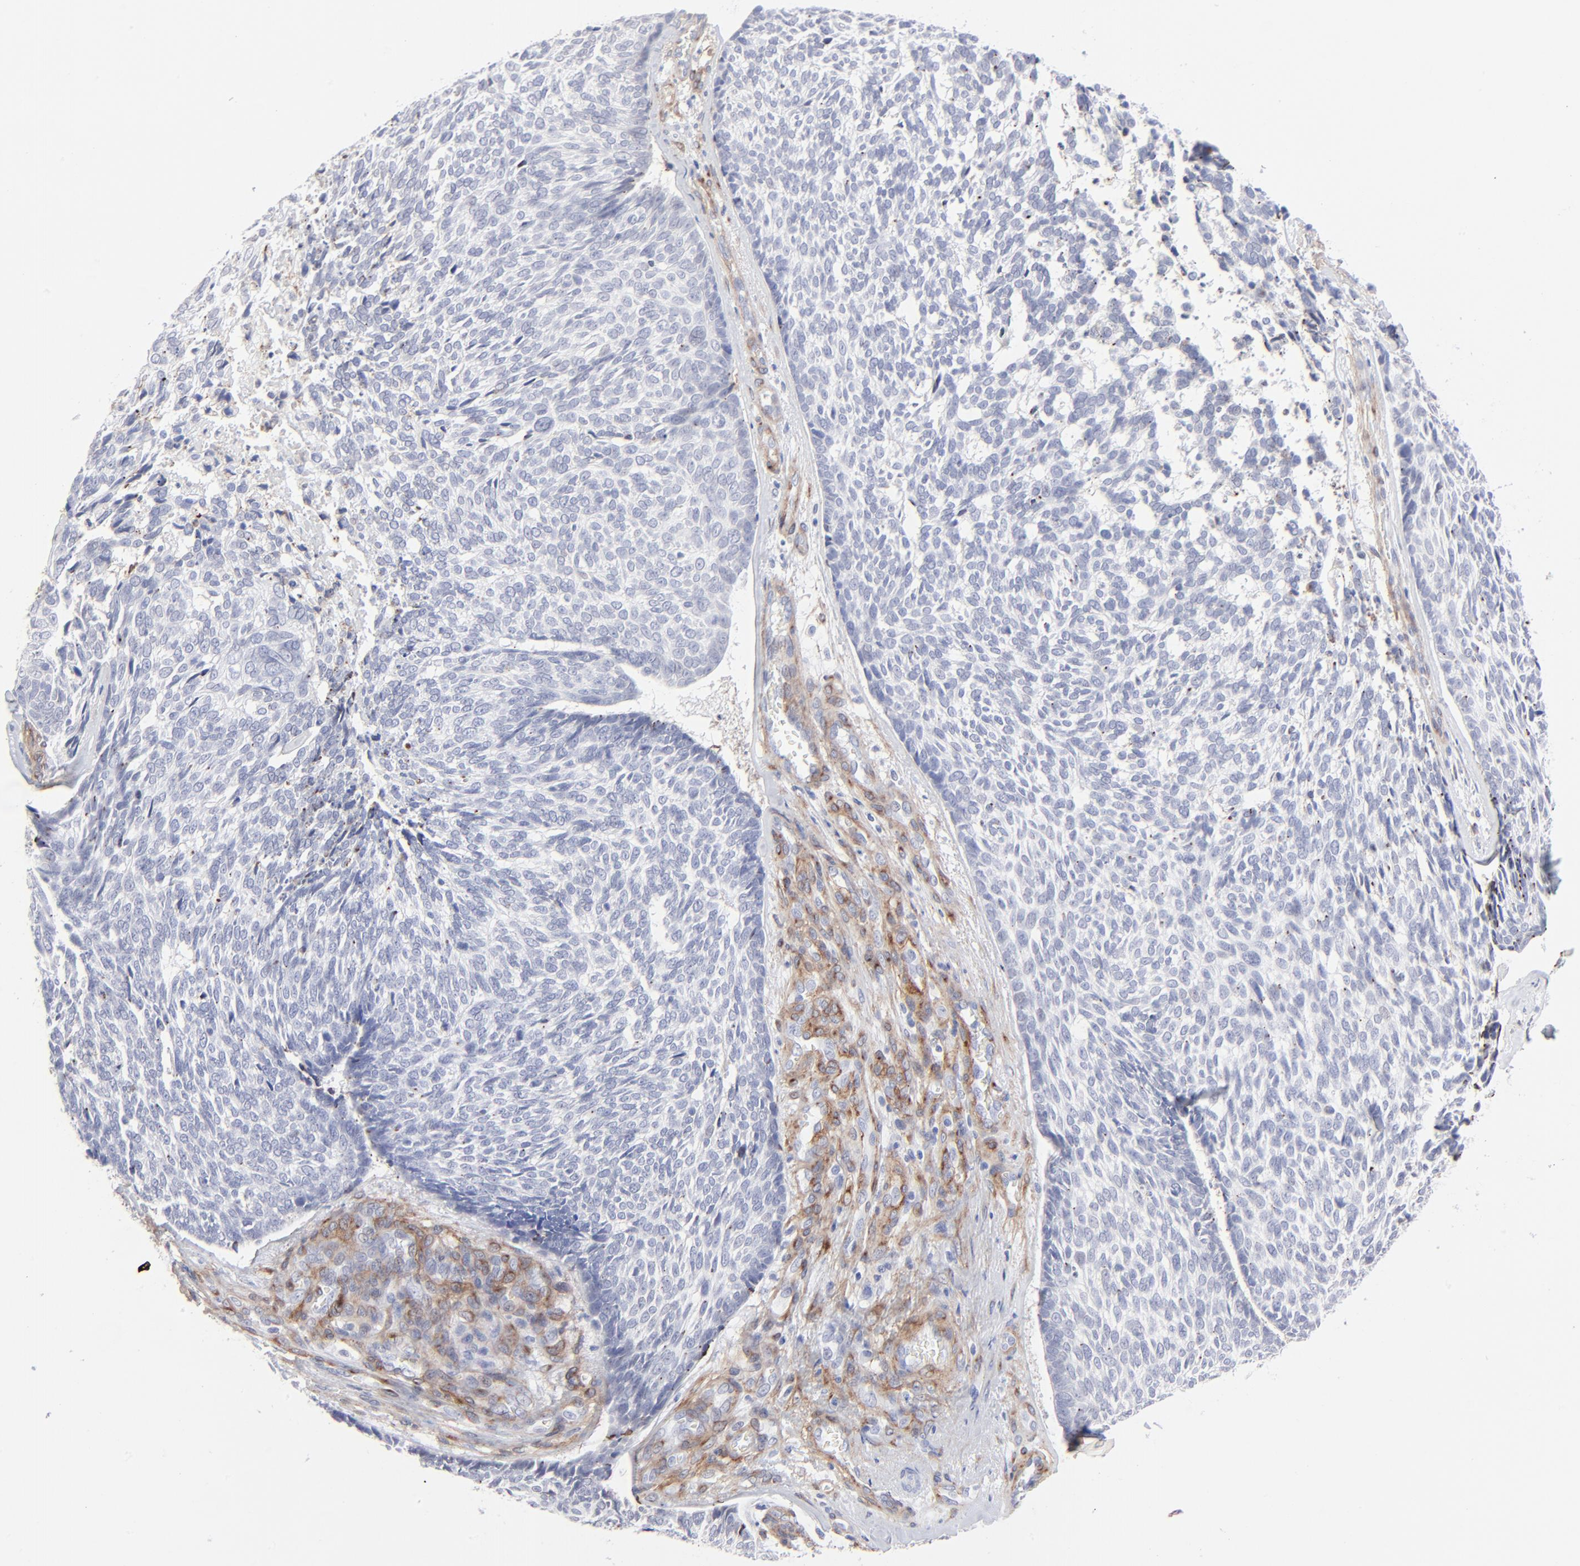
{"staining": {"intensity": "negative", "quantity": "none", "location": "none"}, "tissue": "skin cancer", "cell_type": "Tumor cells", "image_type": "cancer", "snomed": [{"axis": "morphology", "description": "Basal cell carcinoma"}, {"axis": "topography", "description": "Skin"}], "caption": "DAB immunohistochemical staining of human skin cancer (basal cell carcinoma) displays no significant positivity in tumor cells.", "gene": "PDGFRB", "patient": {"sex": "male", "age": 72}}